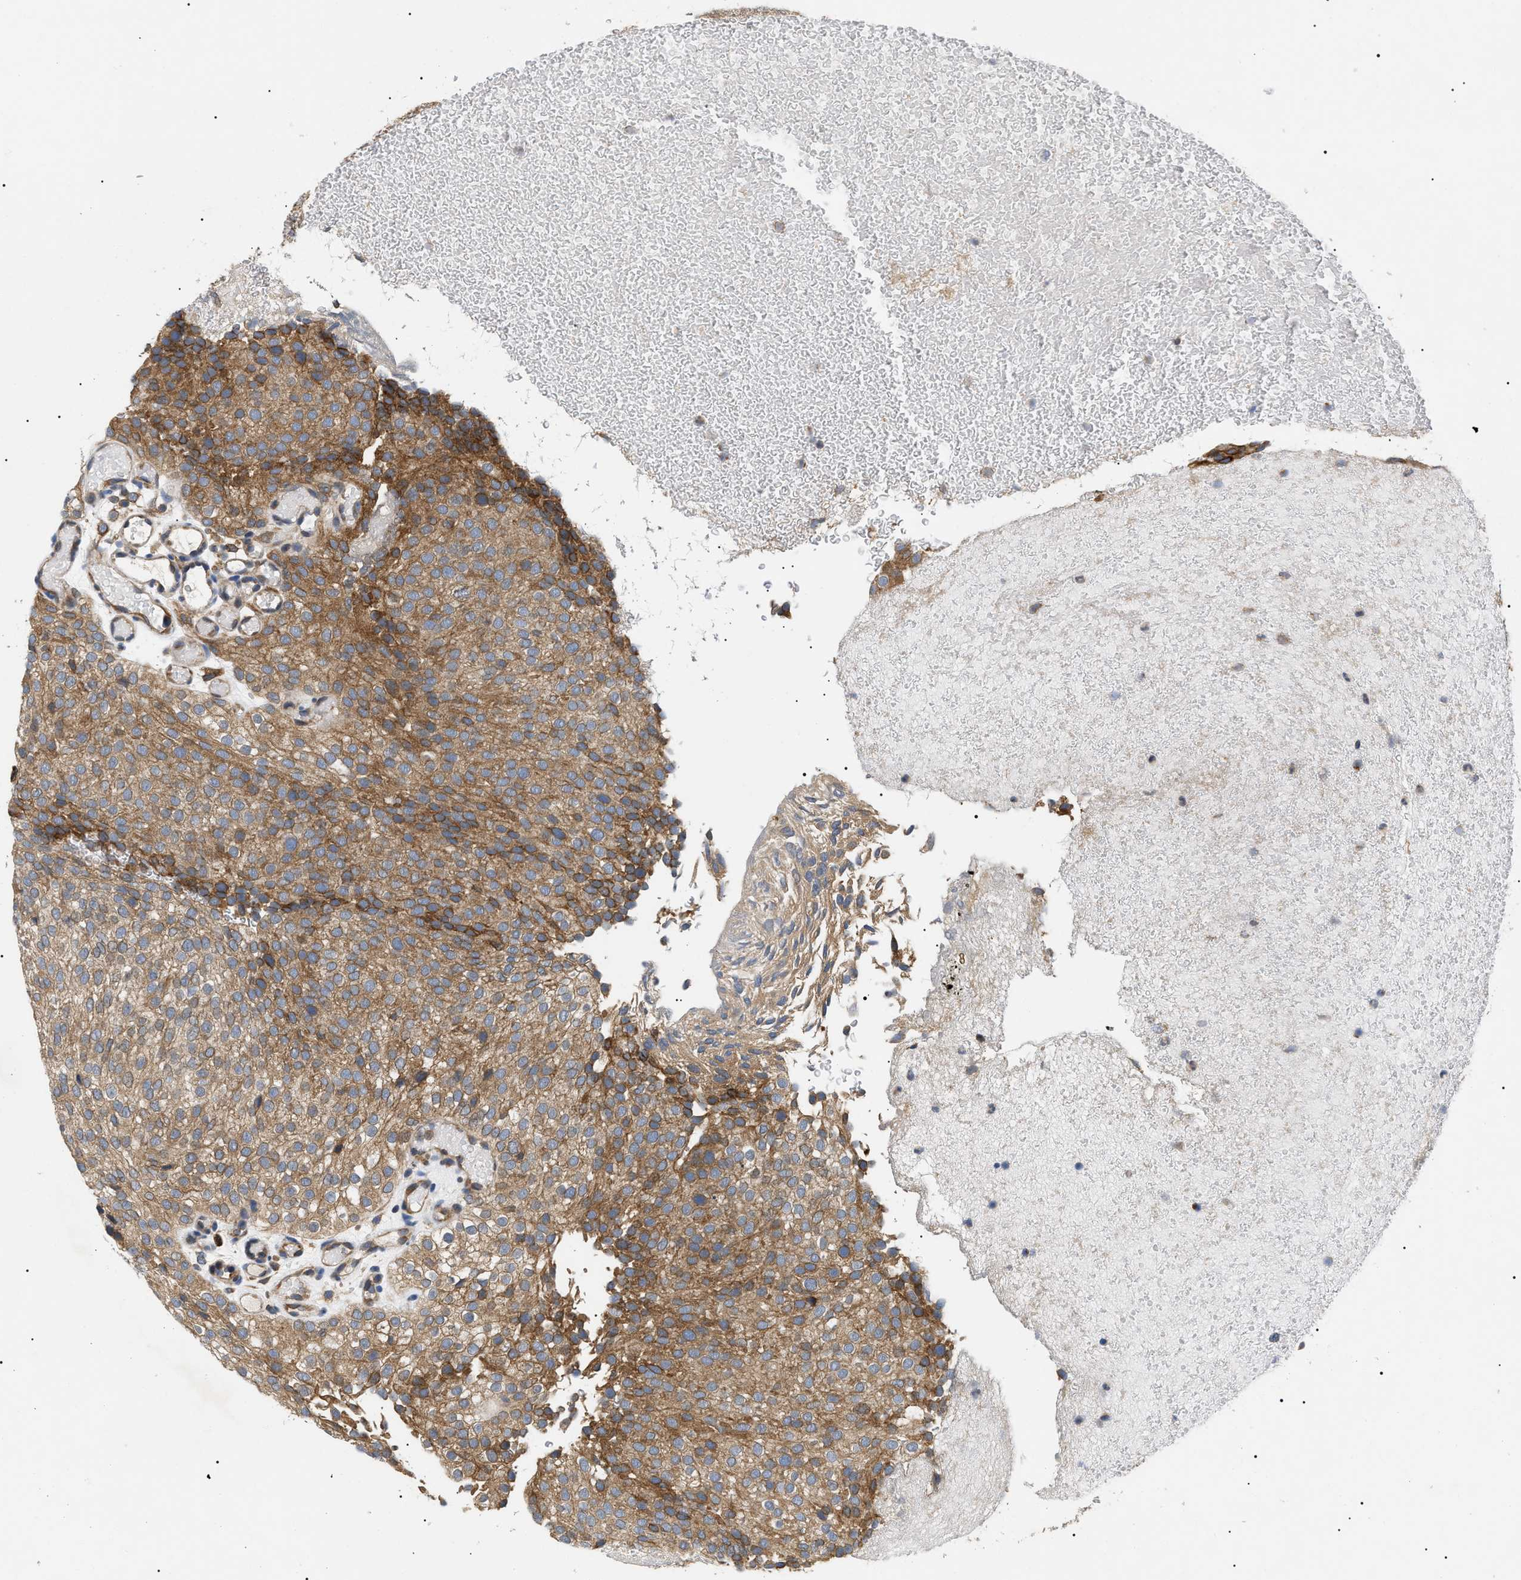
{"staining": {"intensity": "moderate", "quantity": ">75%", "location": "cytoplasmic/membranous"}, "tissue": "urothelial cancer", "cell_type": "Tumor cells", "image_type": "cancer", "snomed": [{"axis": "morphology", "description": "Urothelial carcinoma, Low grade"}, {"axis": "topography", "description": "Urinary bladder"}], "caption": "High-magnification brightfield microscopy of urothelial cancer stained with DAB (3,3'-diaminobenzidine) (brown) and counterstained with hematoxylin (blue). tumor cells exhibit moderate cytoplasmic/membranous staining is identified in approximately>75% of cells.", "gene": "DERL1", "patient": {"sex": "male", "age": 78}}